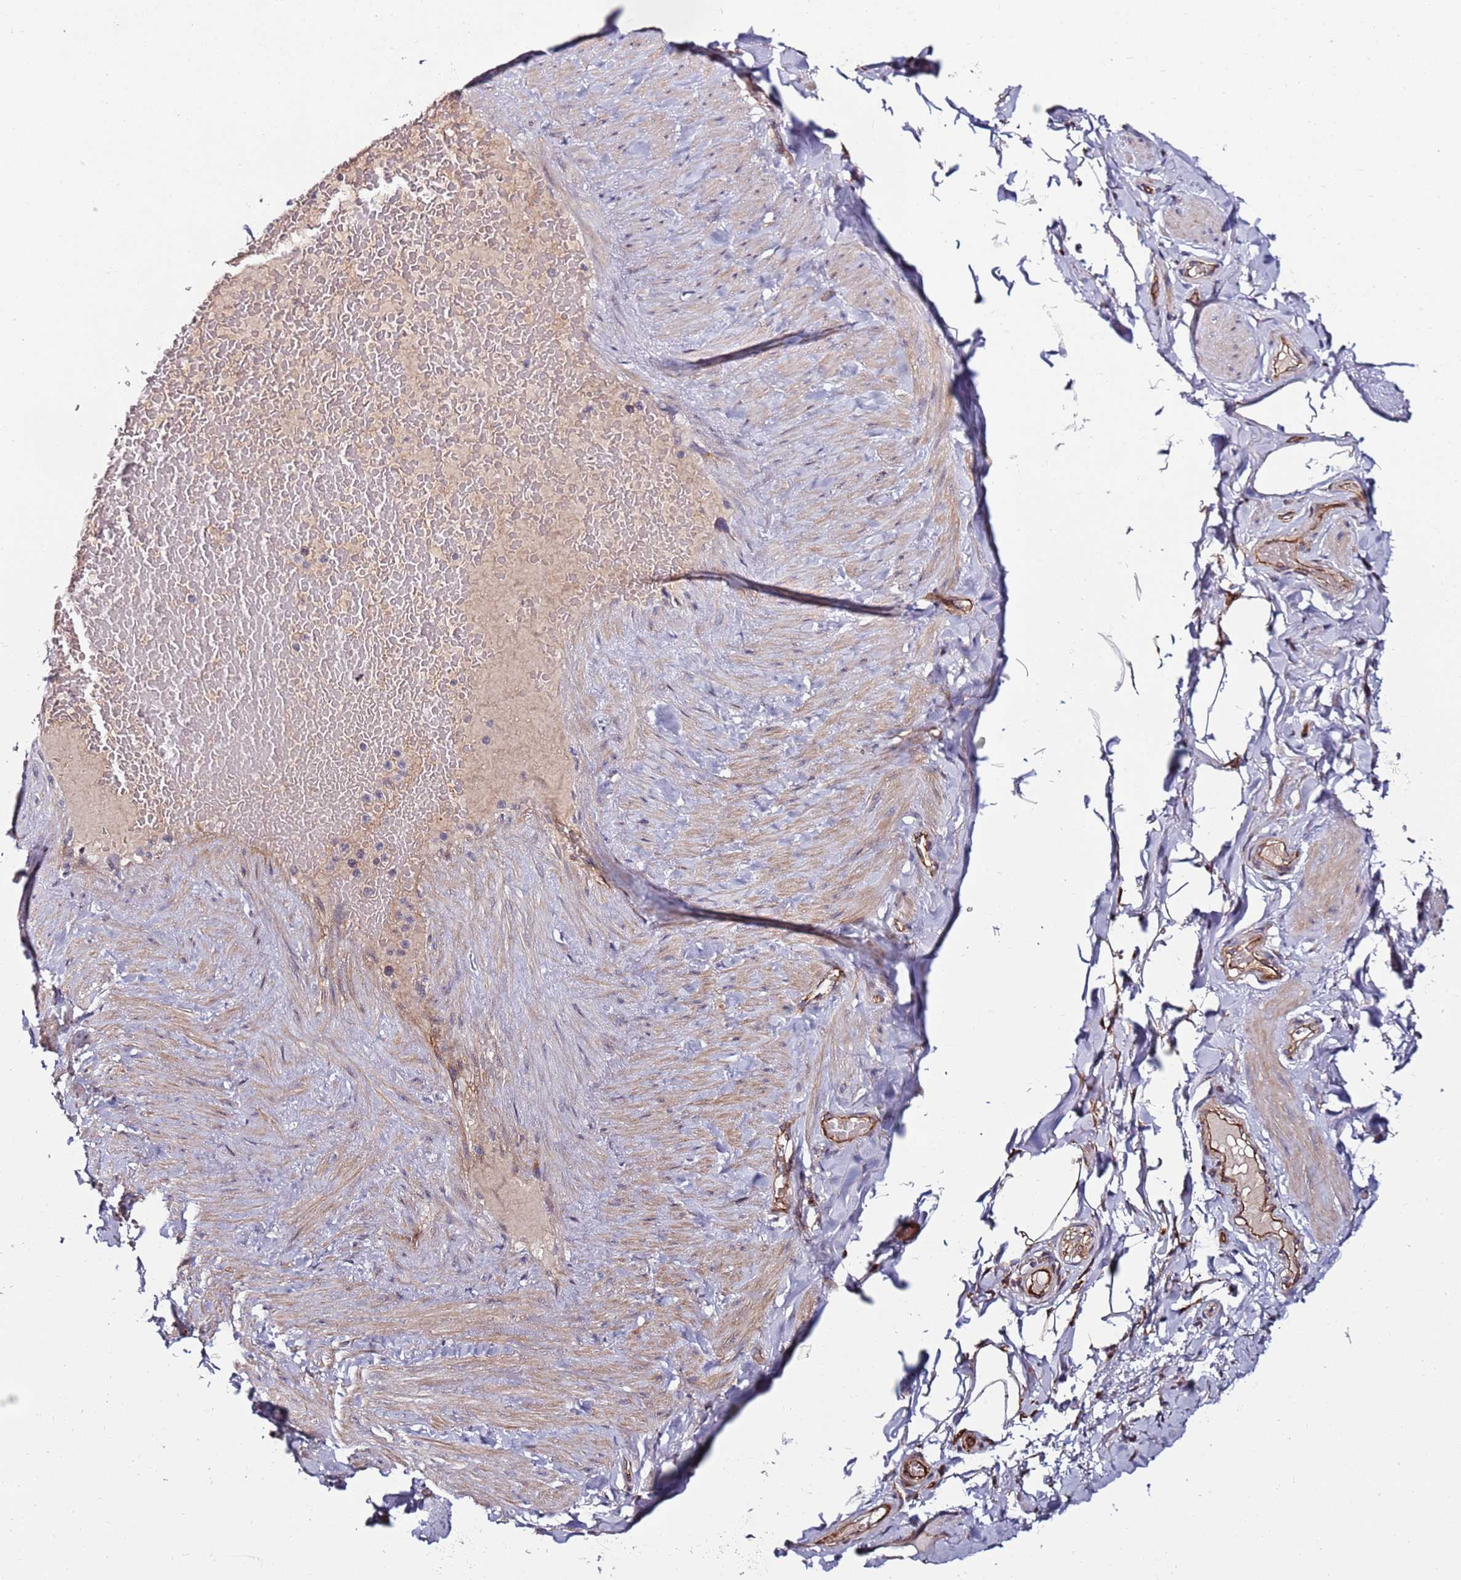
{"staining": {"intensity": "moderate", "quantity": "<25%", "location": "cytoplasmic/membranous"}, "tissue": "adipose tissue", "cell_type": "Adipocytes", "image_type": "normal", "snomed": [{"axis": "morphology", "description": "Normal tissue, NOS"}, {"axis": "topography", "description": "Soft tissue"}, {"axis": "topography", "description": "Vascular tissue"}], "caption": "This histopathology image displays immunohistochemistry staining of benign adipose tissue, with low moderate cytoplasmic/membranous positivity in approximately <25% of adipocytes.", "gene": "DUSP28", "patient": {"sex": "male", "age": 54}}